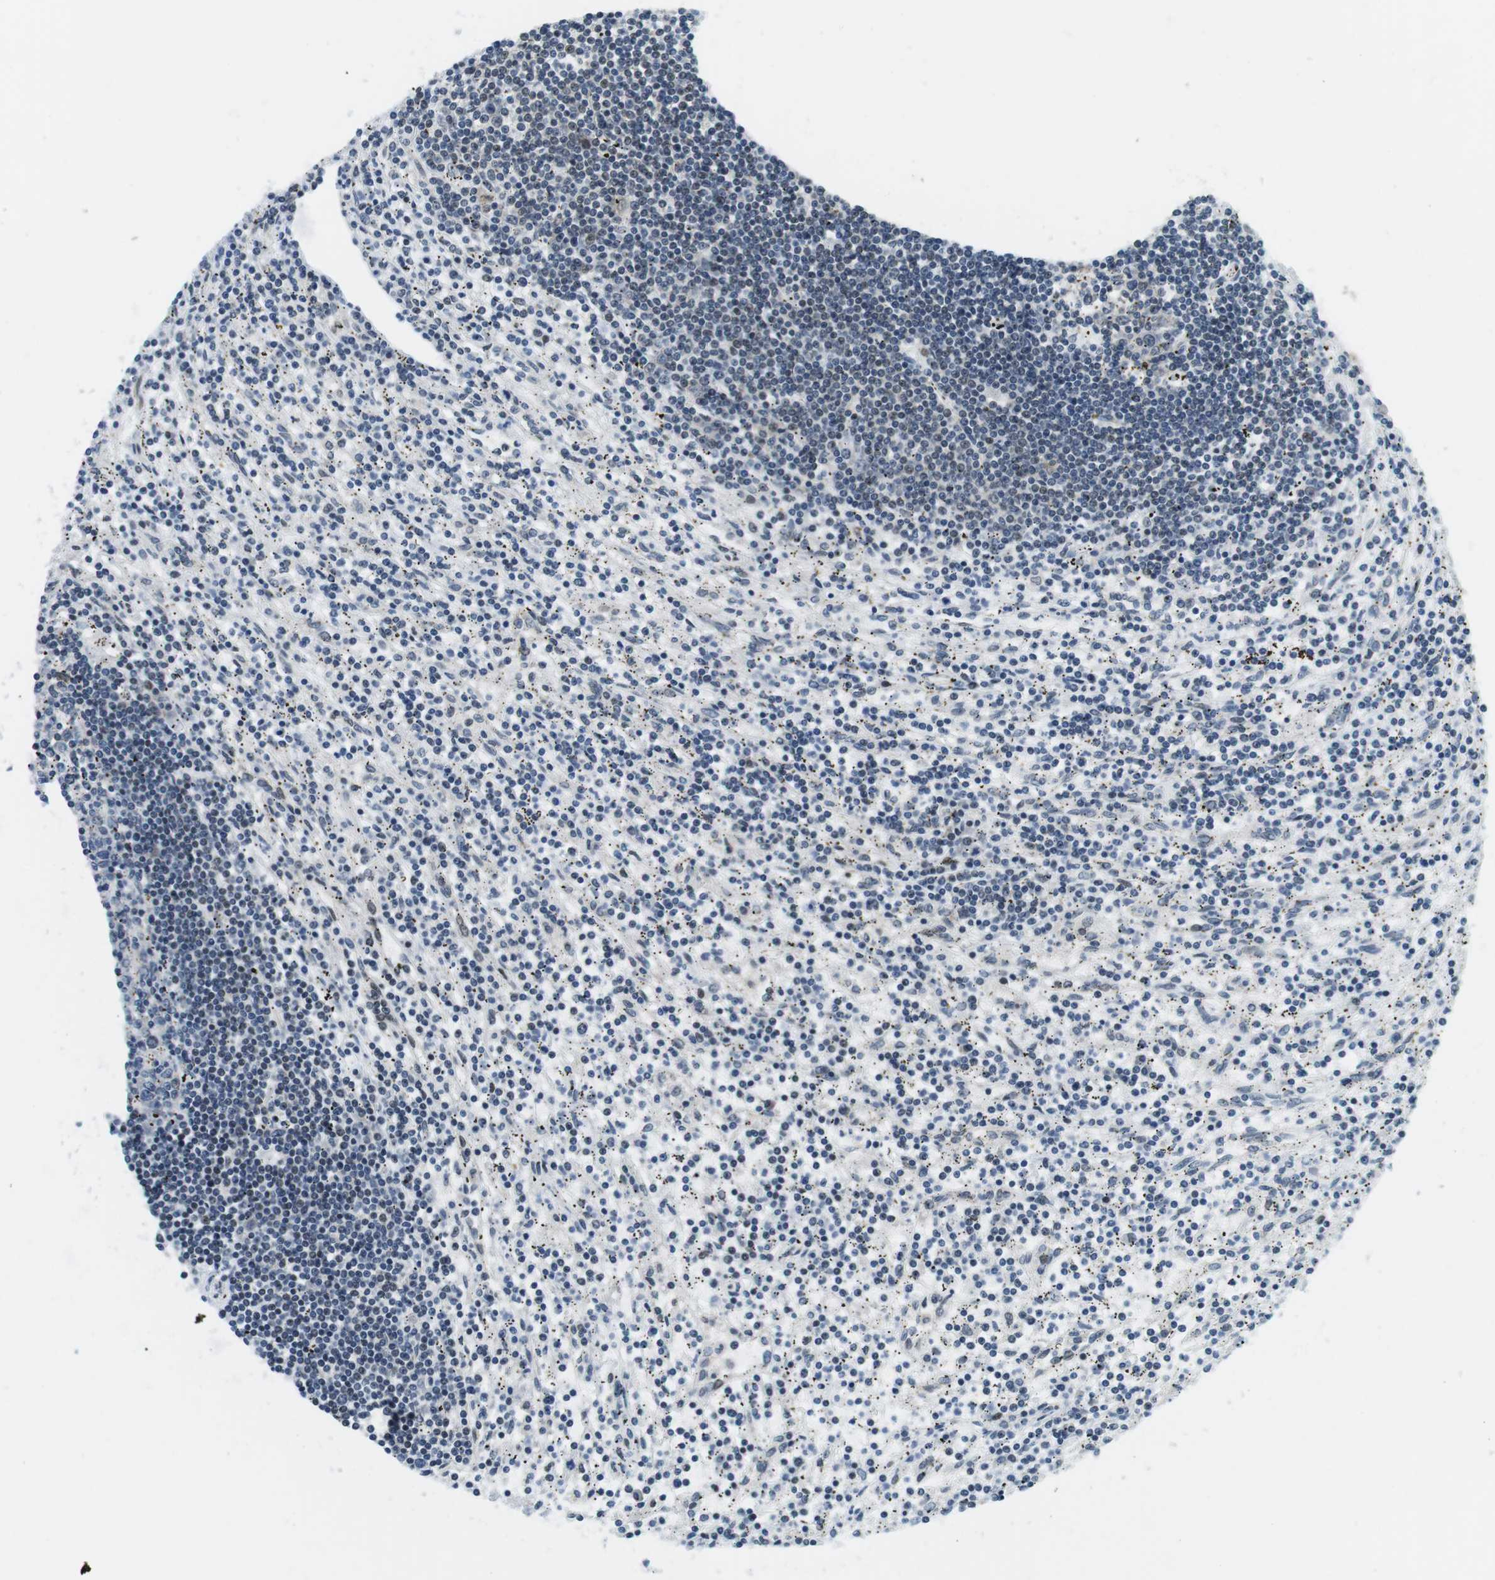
{"staining": {"intensity": "weak", "quantity": "<25%", "location": "nuclear"}, "tissue": "lymphoma", "cell_type": "Tumor cells", "image_type": "cancer", "snomed": [{"axis": "morphology", "description": "Malignant lymphoma, non-Hodgkin's type, Low grade"}, {"axis": "topography", "description": "Spleen"}], "caption": "Tumor cells show no significant staining in malignant lymphoma, non-Hodgkin's type (low-grade). The staining is performed using DAB brown chromogen with nuclei counter-stained in using hematoxylin.", "gene": "CSNK2B", "patient": {"sex": "male", "age": 76}}